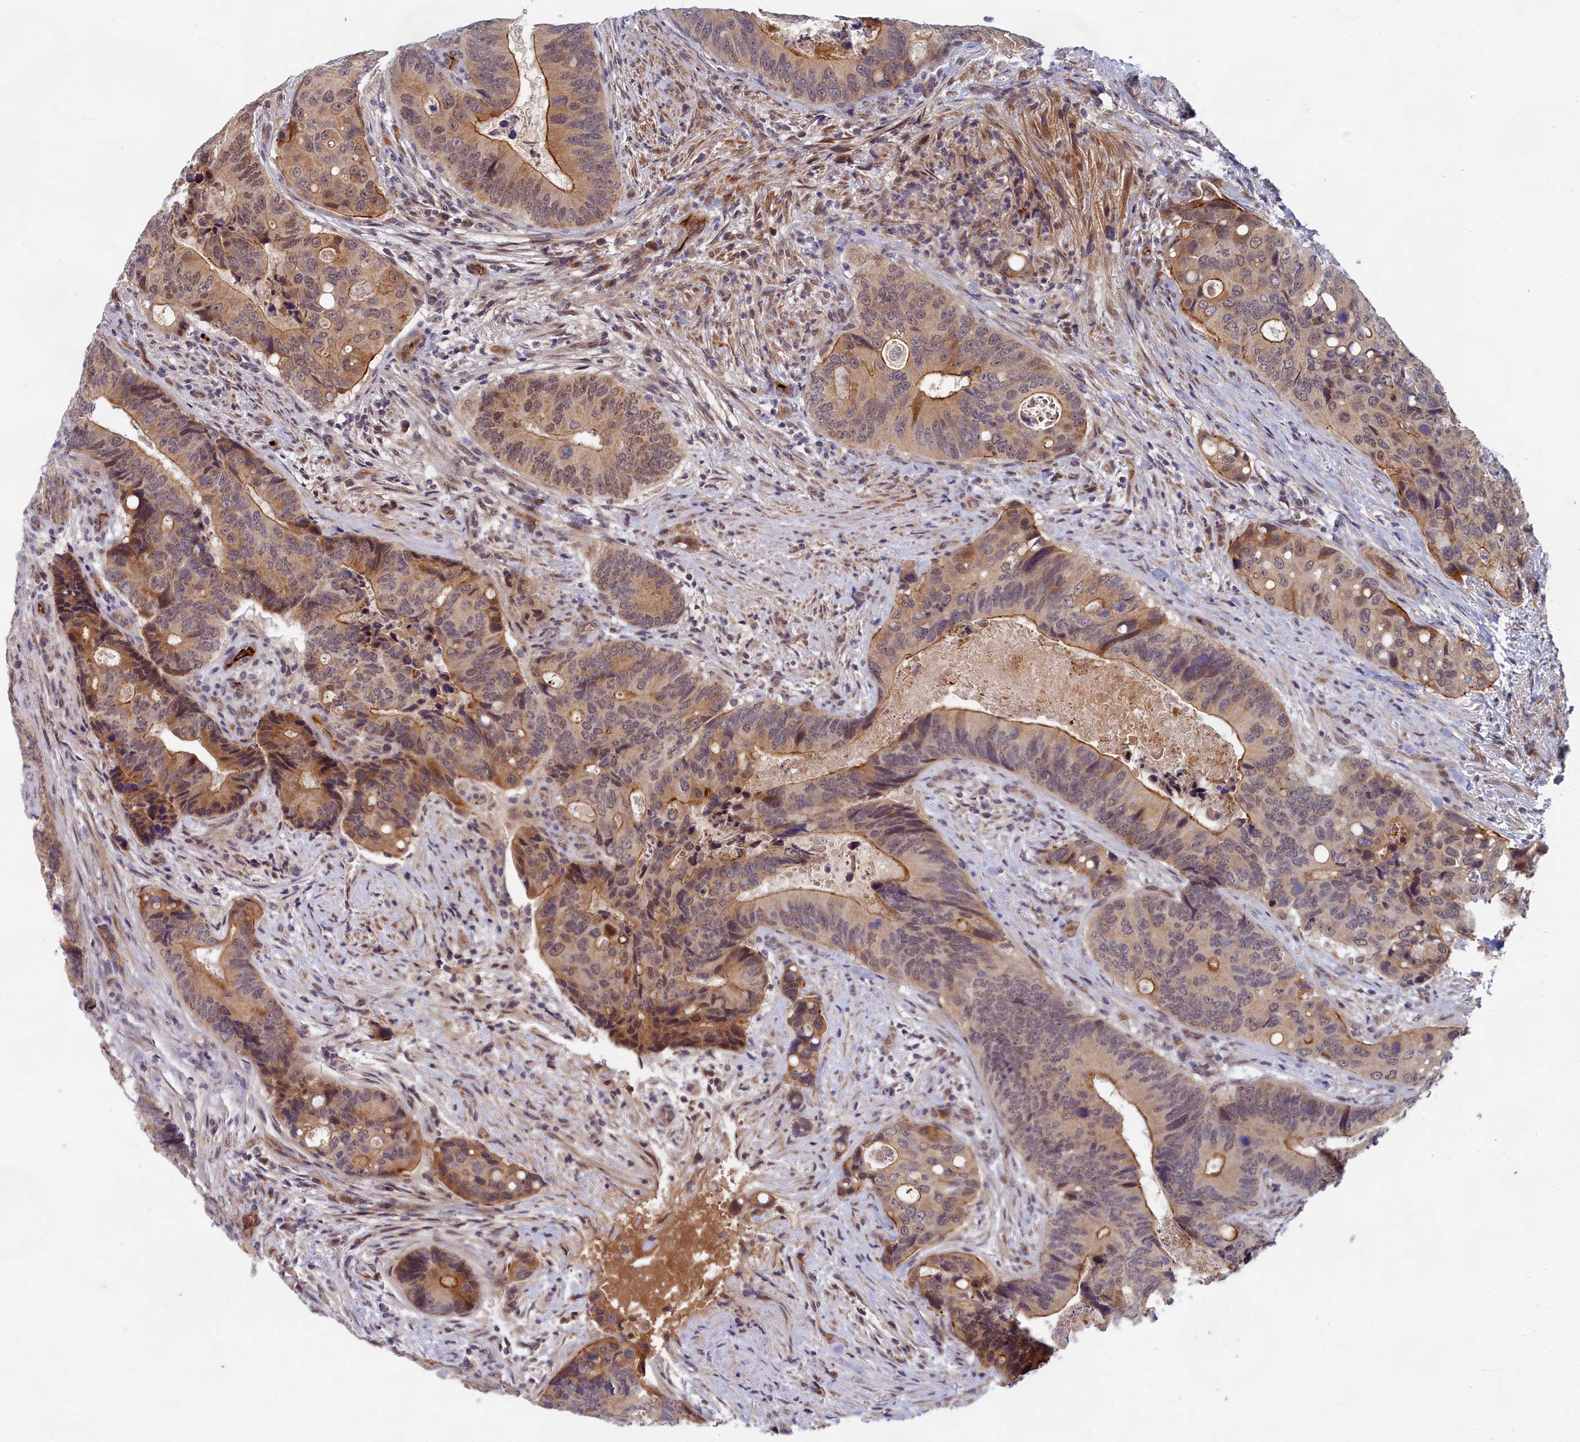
{"staining": {"intensity": "moderate", "quantity": "25%-75%", "location": "cytoplasmic/membranous"}, "tissue": "colorectal cancer", "cell_type": "Tumor cells", "image_type": "cancer", "snomed": [{"axis": "morphology", "description": "Adenocarcinoma, NOS"}, {"axis": "topography", "description": "Colon"}], "caption": "Human colorectal cancer stained with a brown dye exhibits moderate cytoplasmic/membranous positive expression in about 25%-75% of tumor cells.", "gene": "EARS2", "patient": {"sex": "male", "age": 84}}